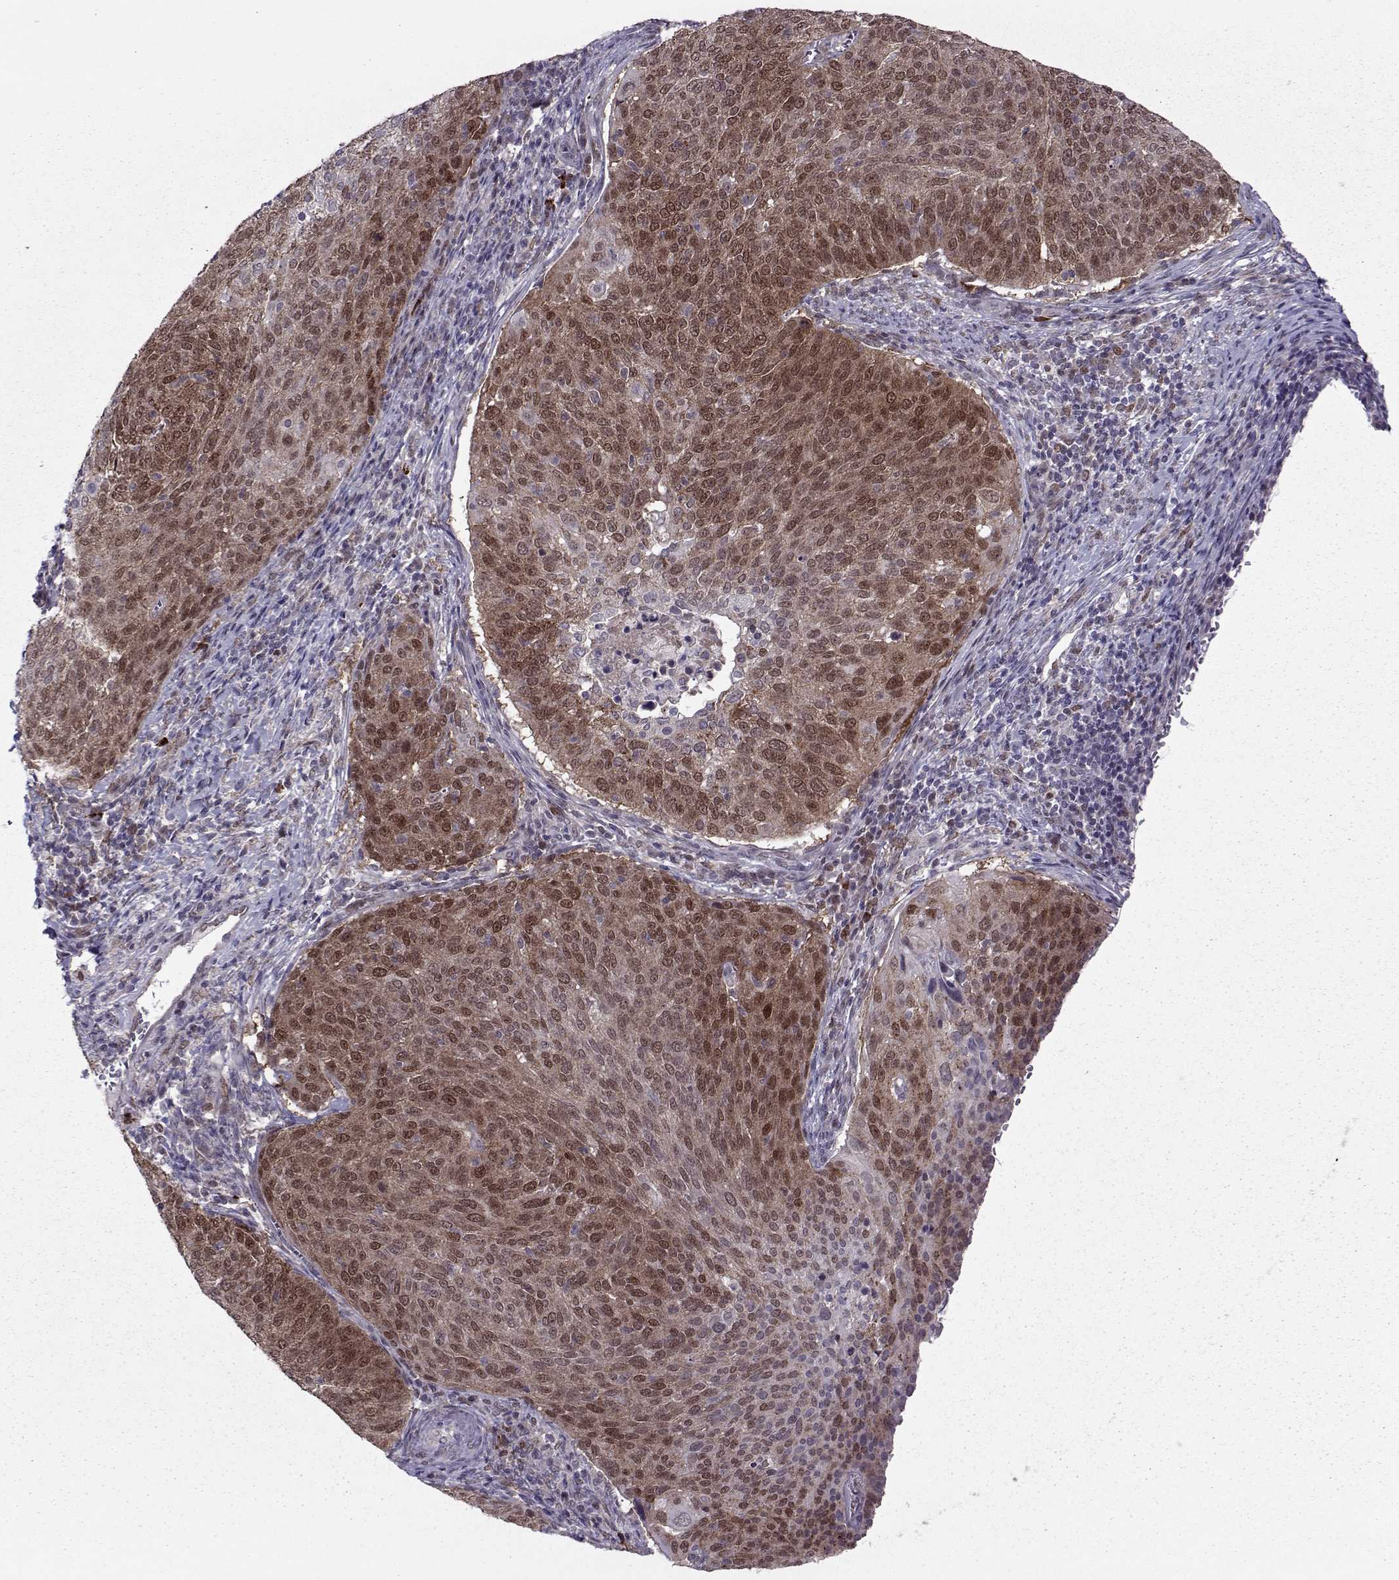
{"staining": {"intensity": "moderate", "quantity": ">75%", "location": "nuclear"}, "tissue": "cervical cancer", "cell_type": "Tumor cells", "image_type": "cancer", "snomed": [{"axis": "morphology", "description": "Squamous cell carcinoma, NOS"}, {"axis": "topography", "description": "Cervix"}], "caption": "A medium amount of moderate nuclear expression is present in about >75% of tumor cells in cervical squamous cell carcinoma tissue.", "gene": "CDK4", "patient": {"sex": "female", "age": 39}}